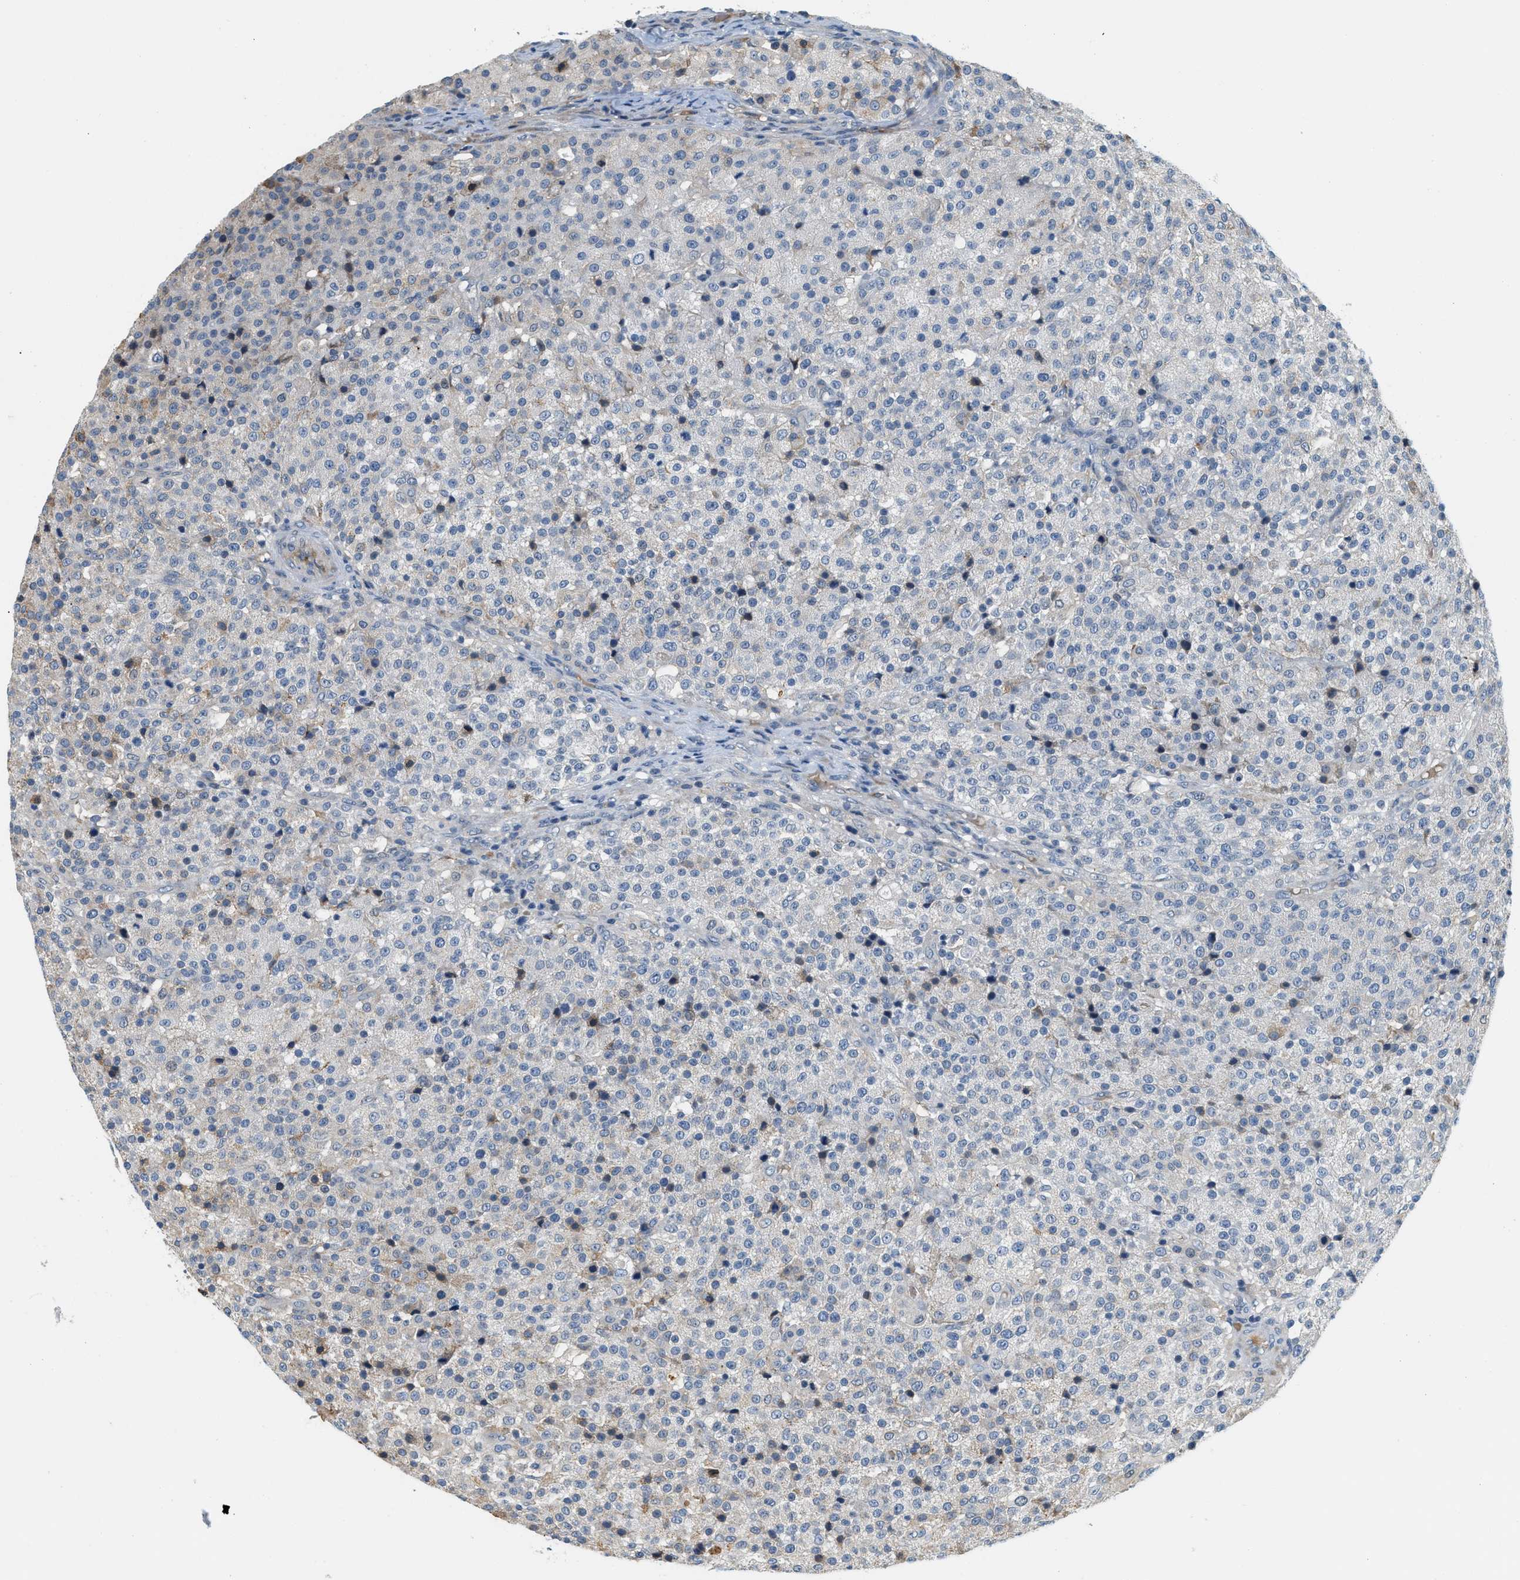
{"staining": {"intensity": "negative", "quantity": "none", "location": "none"}, "tissue": "testis cancer", "cell_type": "Tumor cells", "image_type": "cancer", "snomed": [{"axis": "morphology", "description": "Seminoma, NOS"}, {"axis": "topography", "description": "Testis"}], "caption": "The histopathology image exhibits no significant staining in tumor cells of testis cancer.", "gene": "CYTH2", "patient": {"sex": "male", "age": 59}}